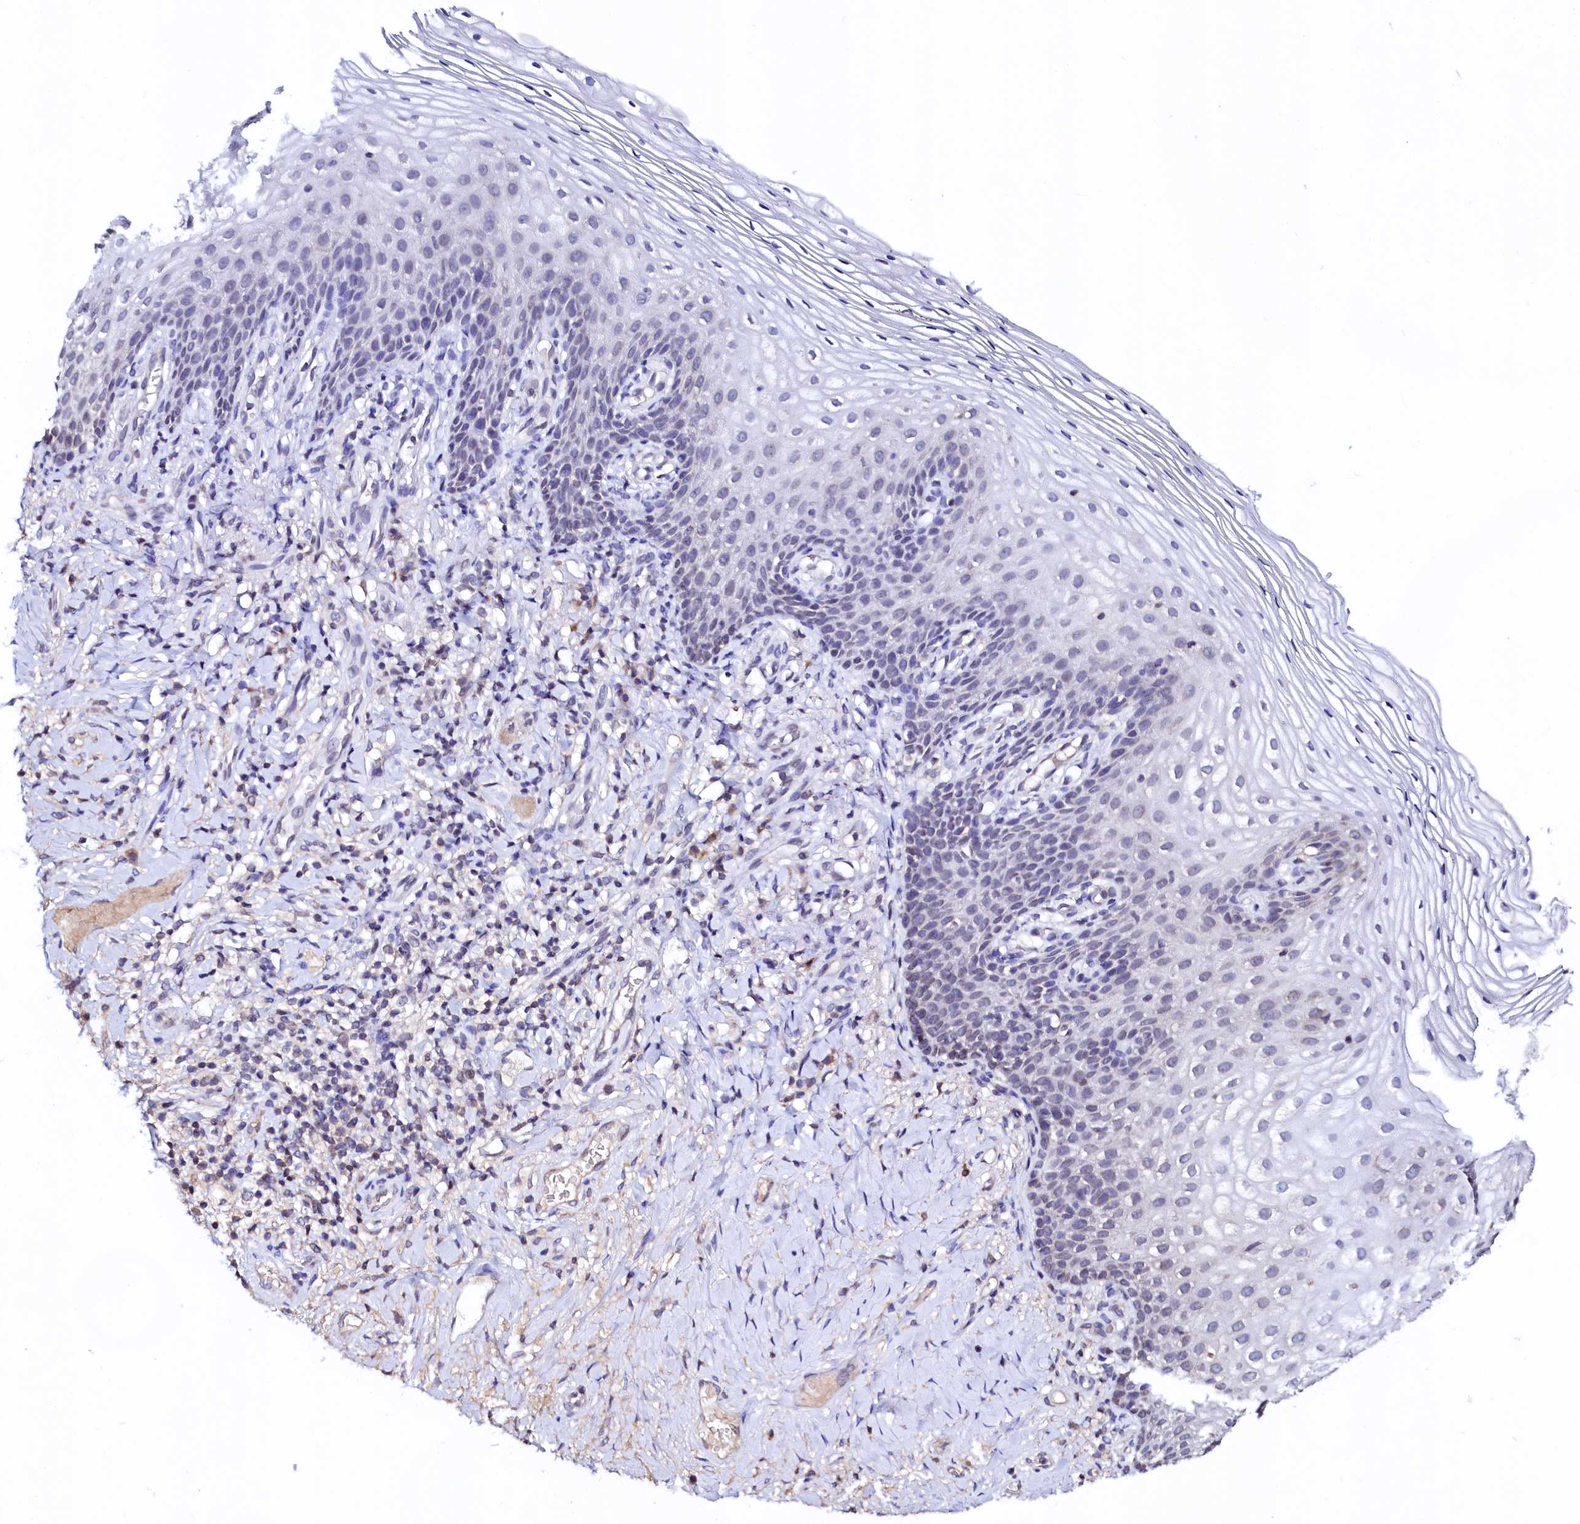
{"staining": {"intensity": "negative", "quantity": "none", "location": "none"}, "tissue": "vagina", "cell_type": "Squamous epithelial cells", "image_type": "normal", "snomed": [{"axis": "morphology", "description": "Normal tissue, NOS"}, {"axis": "topography", "description": "Vagina"}], "caption": "The immunohistochemistry (IHC) micrograph has no significant positivity in squamous epithelial cells of vagina. (DAB (3,3'-diaminobenzidine) IHC with hematoxylin counter stain).", "gene": "HAND1", "patient": {"sex": "female", "age": 60}}